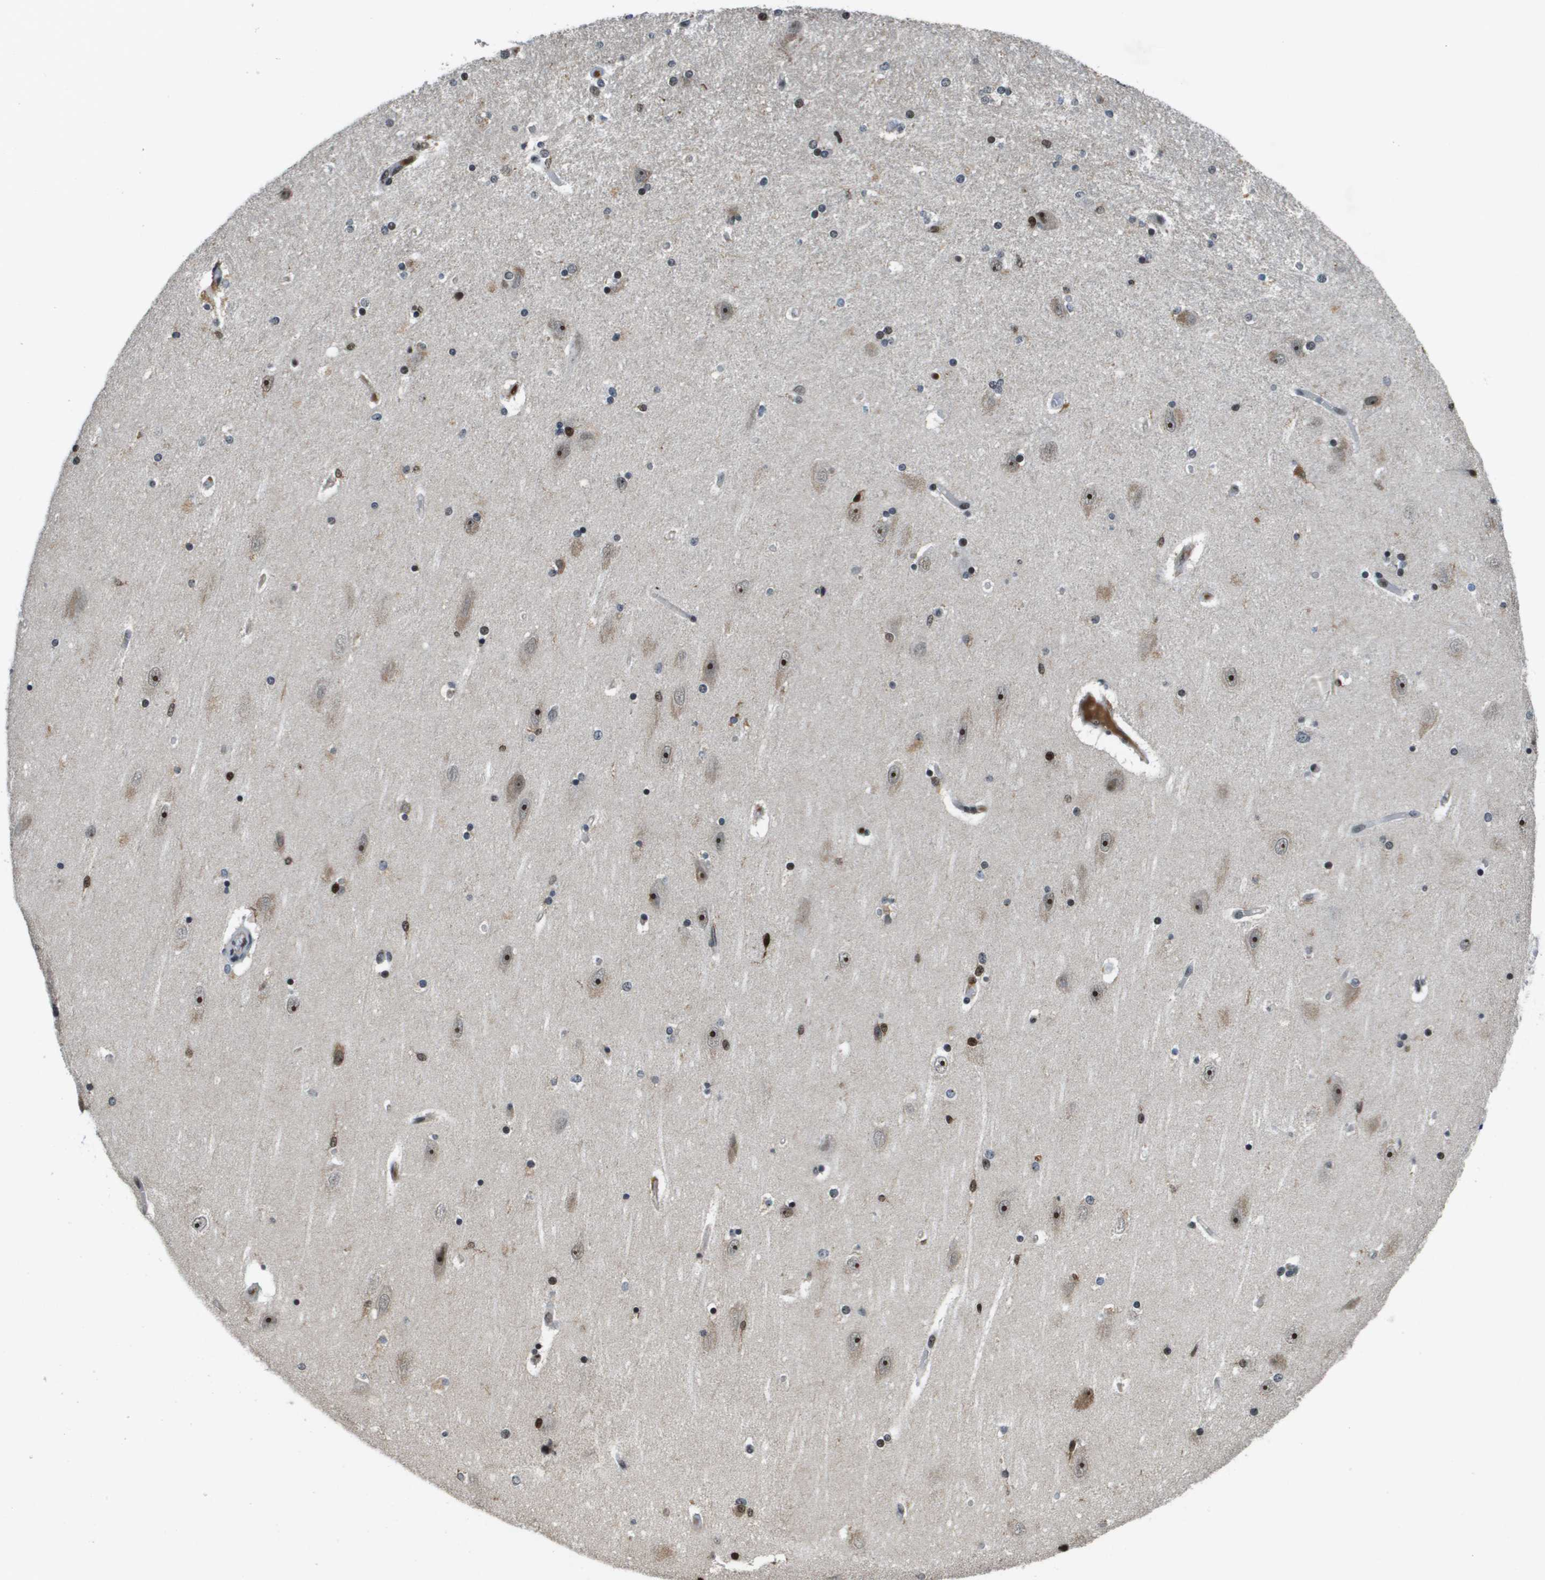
{"staining": {"intensity": "strong", "quantity": "<25%", "location": "nuclear"}, "tissue": "hippocampus", "cell_type": "Glial cells", "image_type": "normal", "snomed": [{"axis": "morphology", "description": "Normal tissue, NOS"}, {"axis": "topography", "description": "Hippocampus"}], "caption": "Immunohistochemistry (IHC) histopathology image of unremarkable hippocampus: hippocampus stained using immunohistochemistry displays medium levels of strong protein expression localized specifically in the nuclear of glial cells, appearing as a nuclear brown color.", "gene": "EP400", "patient": {"sex": "female", "age": 54}}